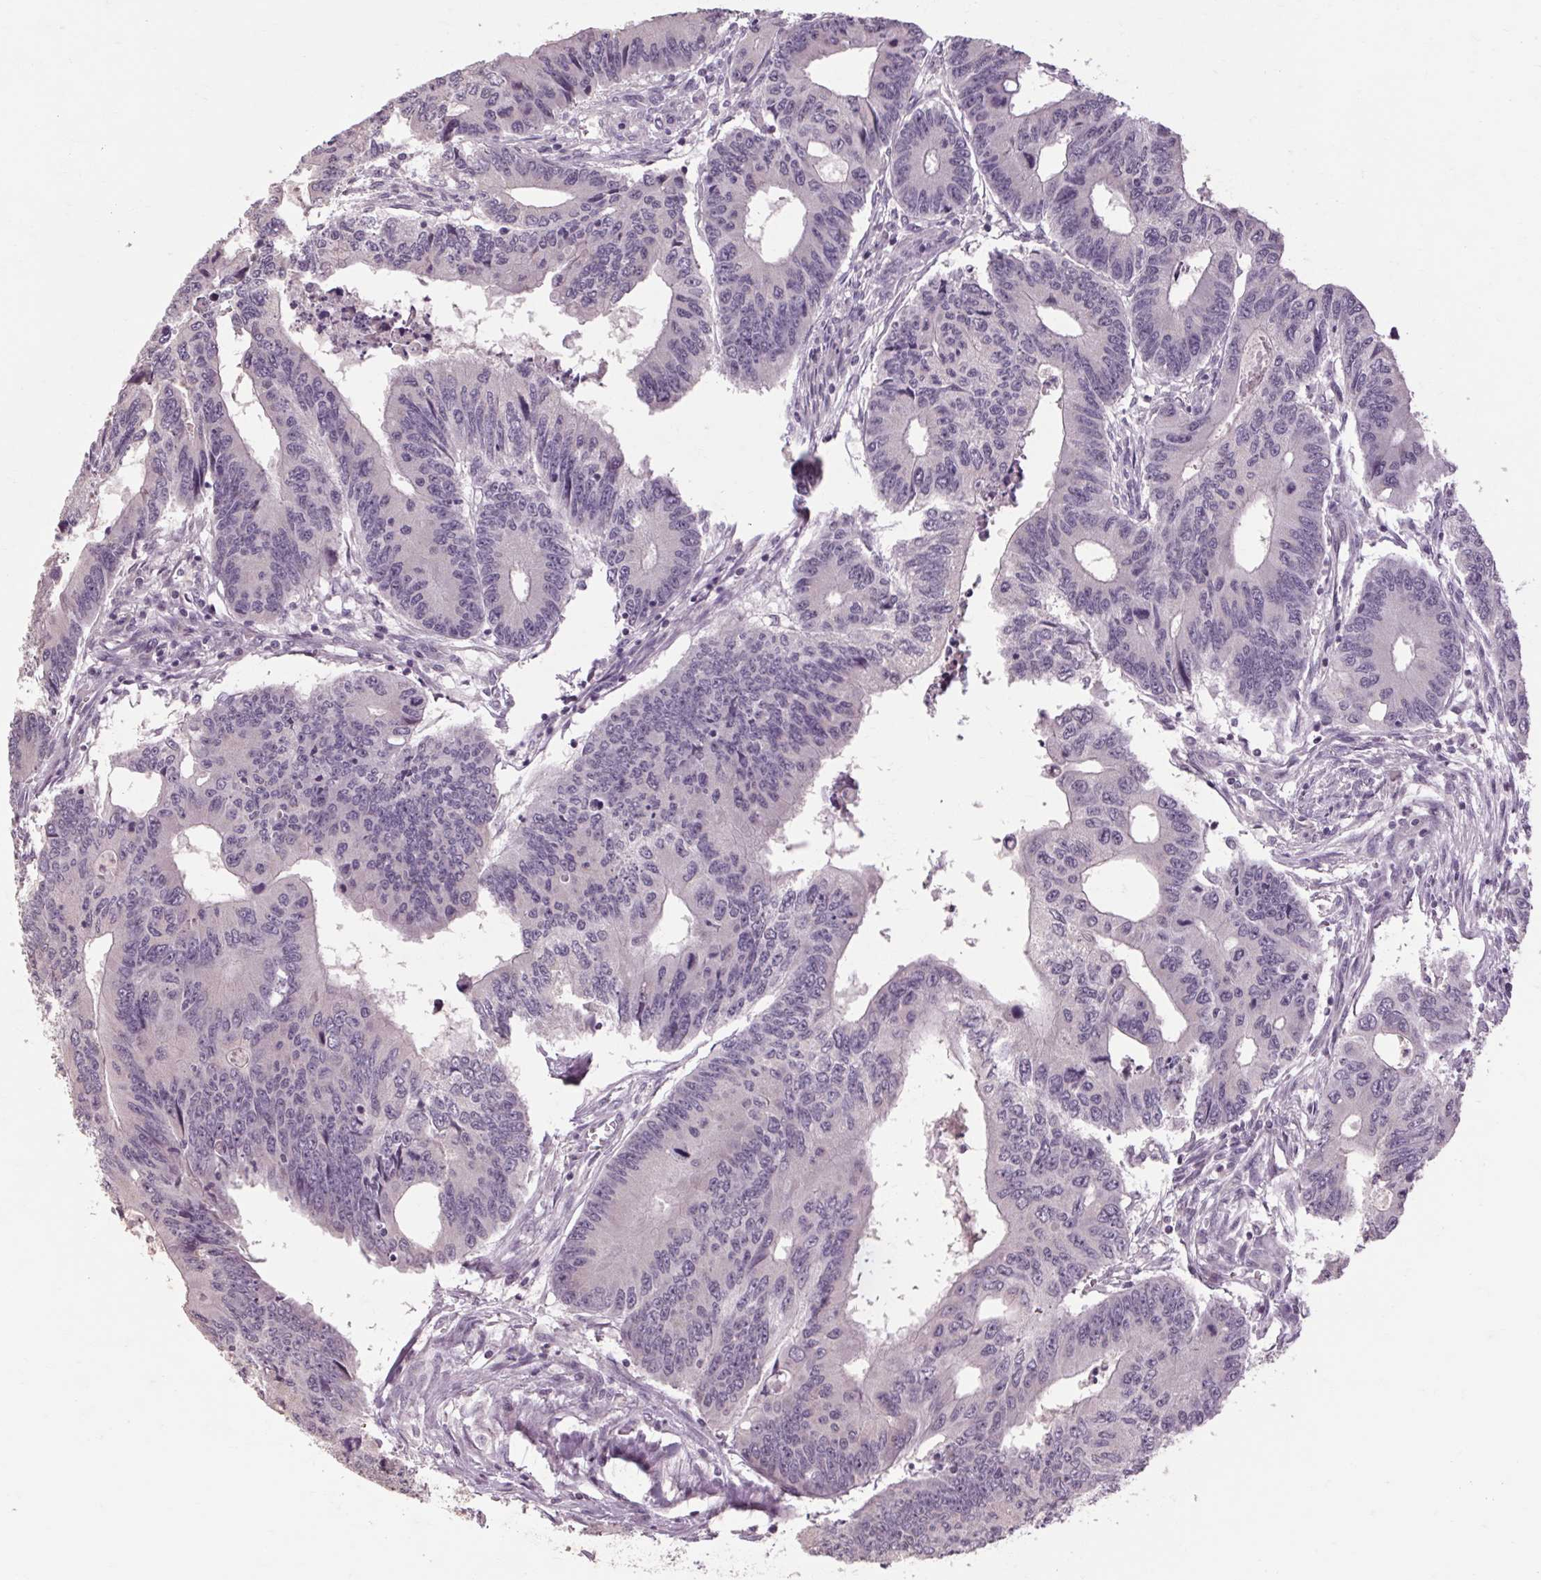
{"staining": {"intensity": "negative", "quantity": "none", "location": "none"}, "tissue": "colorectal cancer", "cell_type": "Tumor cells", "image_type": "cancer", "snomed": [{"axis": "morphology", "description": "Adenocarcinoma, NOS"}, {"axis": "topography", "description": "Colon"}], "caption": "DAB (3,3'-diaminobenzidine) immunohistochemical staining of colorectal cancer (adenocarcinoma) displays no significant expression in tumor cells.", "gene": "POMC", "patient": {"sex": "male", "age": 53}}